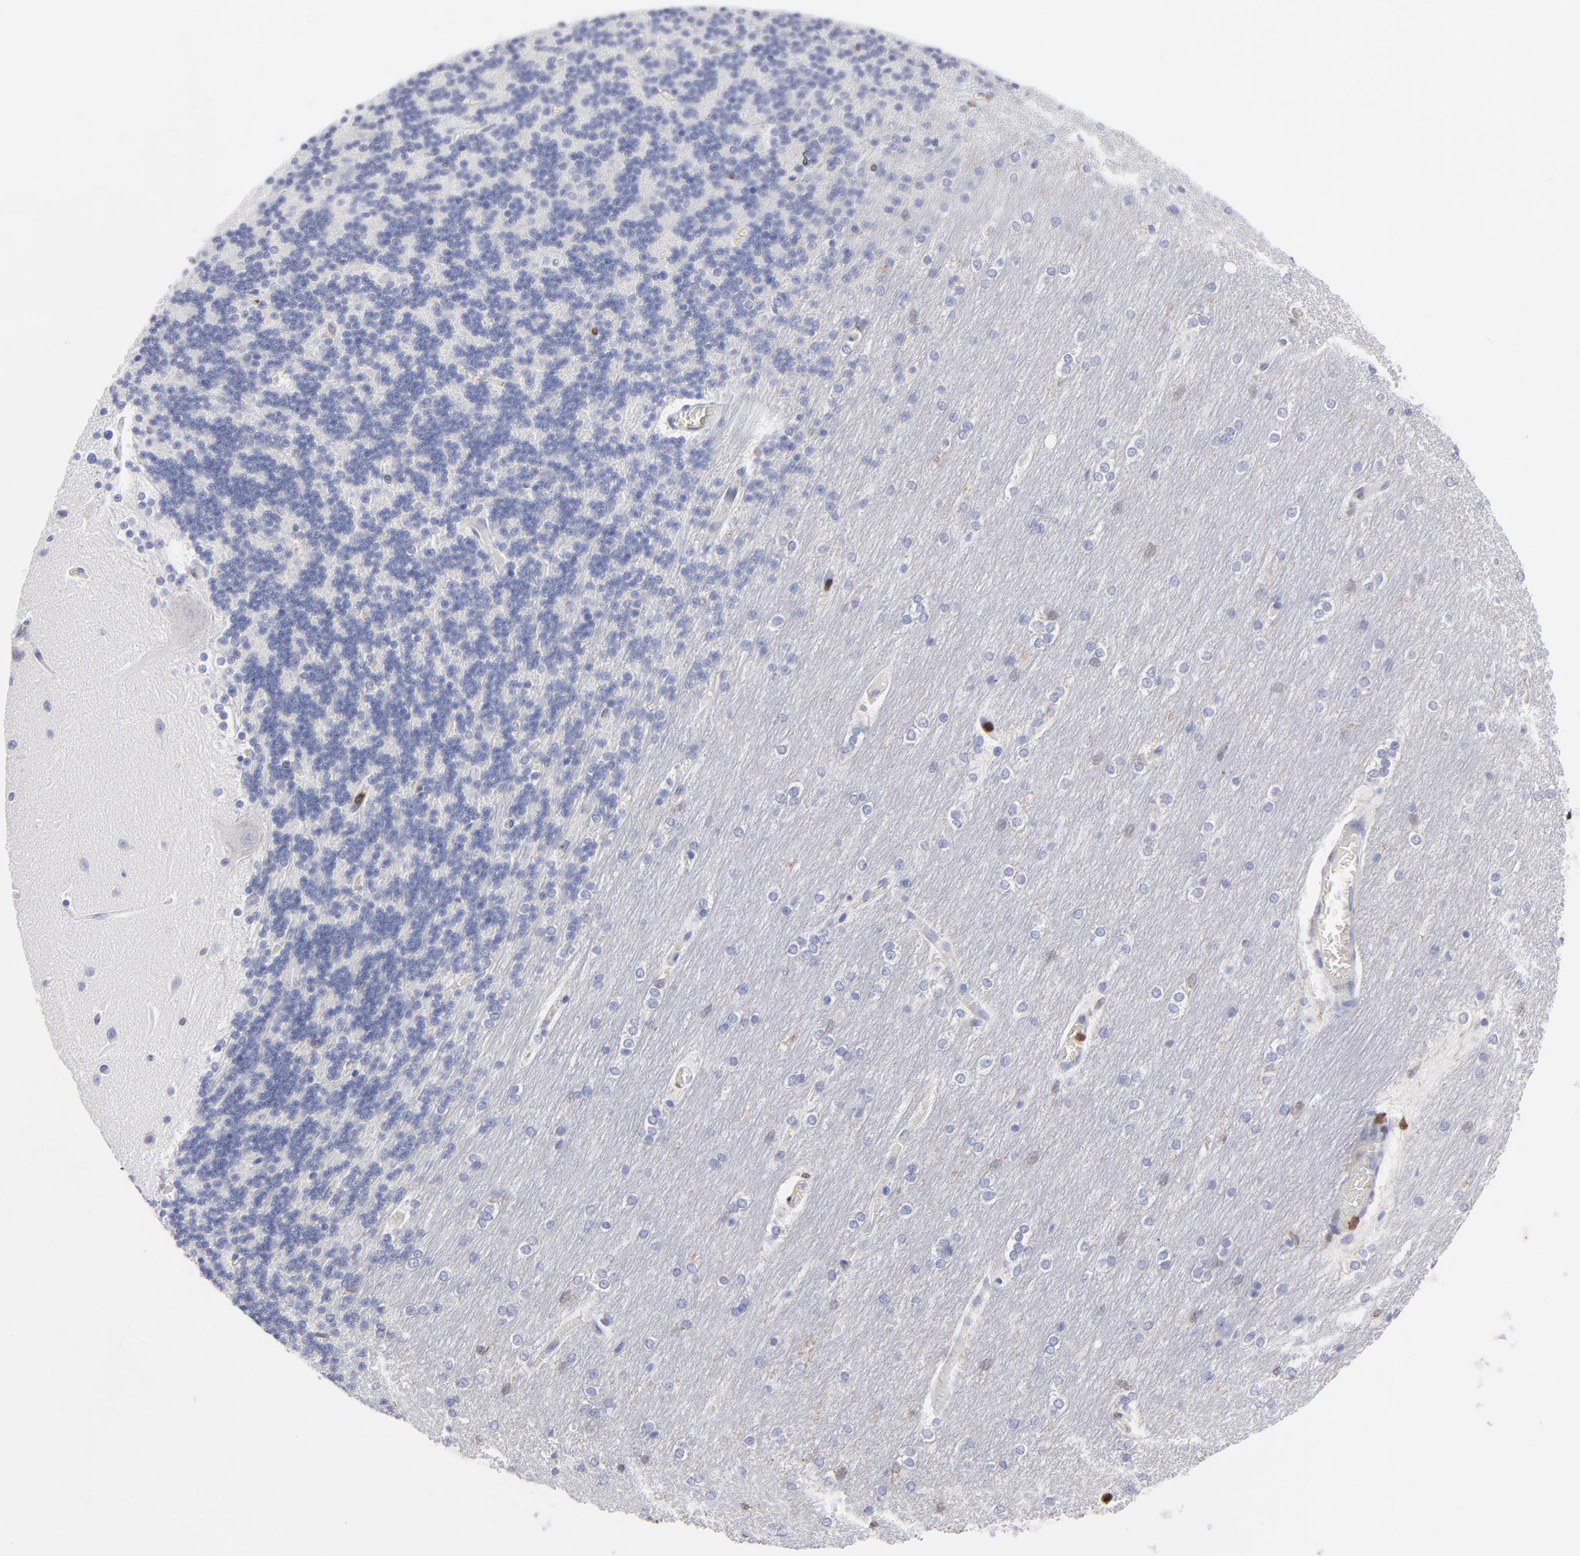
{"staining": {"intensity": "negative", "quantity": "none", "location": "none"}, "tissue": "cerebellum", "cell_type": "Cells in granular layer", "image_type": "normal", "snomed": [{"axis": "morphology", "description": "Normal tissue, NOS"}, {"axis": "topography", "description": "Cerebellum"}], "caption": "A photomicrograph of cerebellum stained for a protein shows no brown staining in cells in granular layer. The staining is performed using DAB (3,3'-diaminobenzidine) brown chromogen with nuclei counter-stained in using hematoxylin.", "gene": "TBXT", "patient": {"sex": "female", "age": 54}}